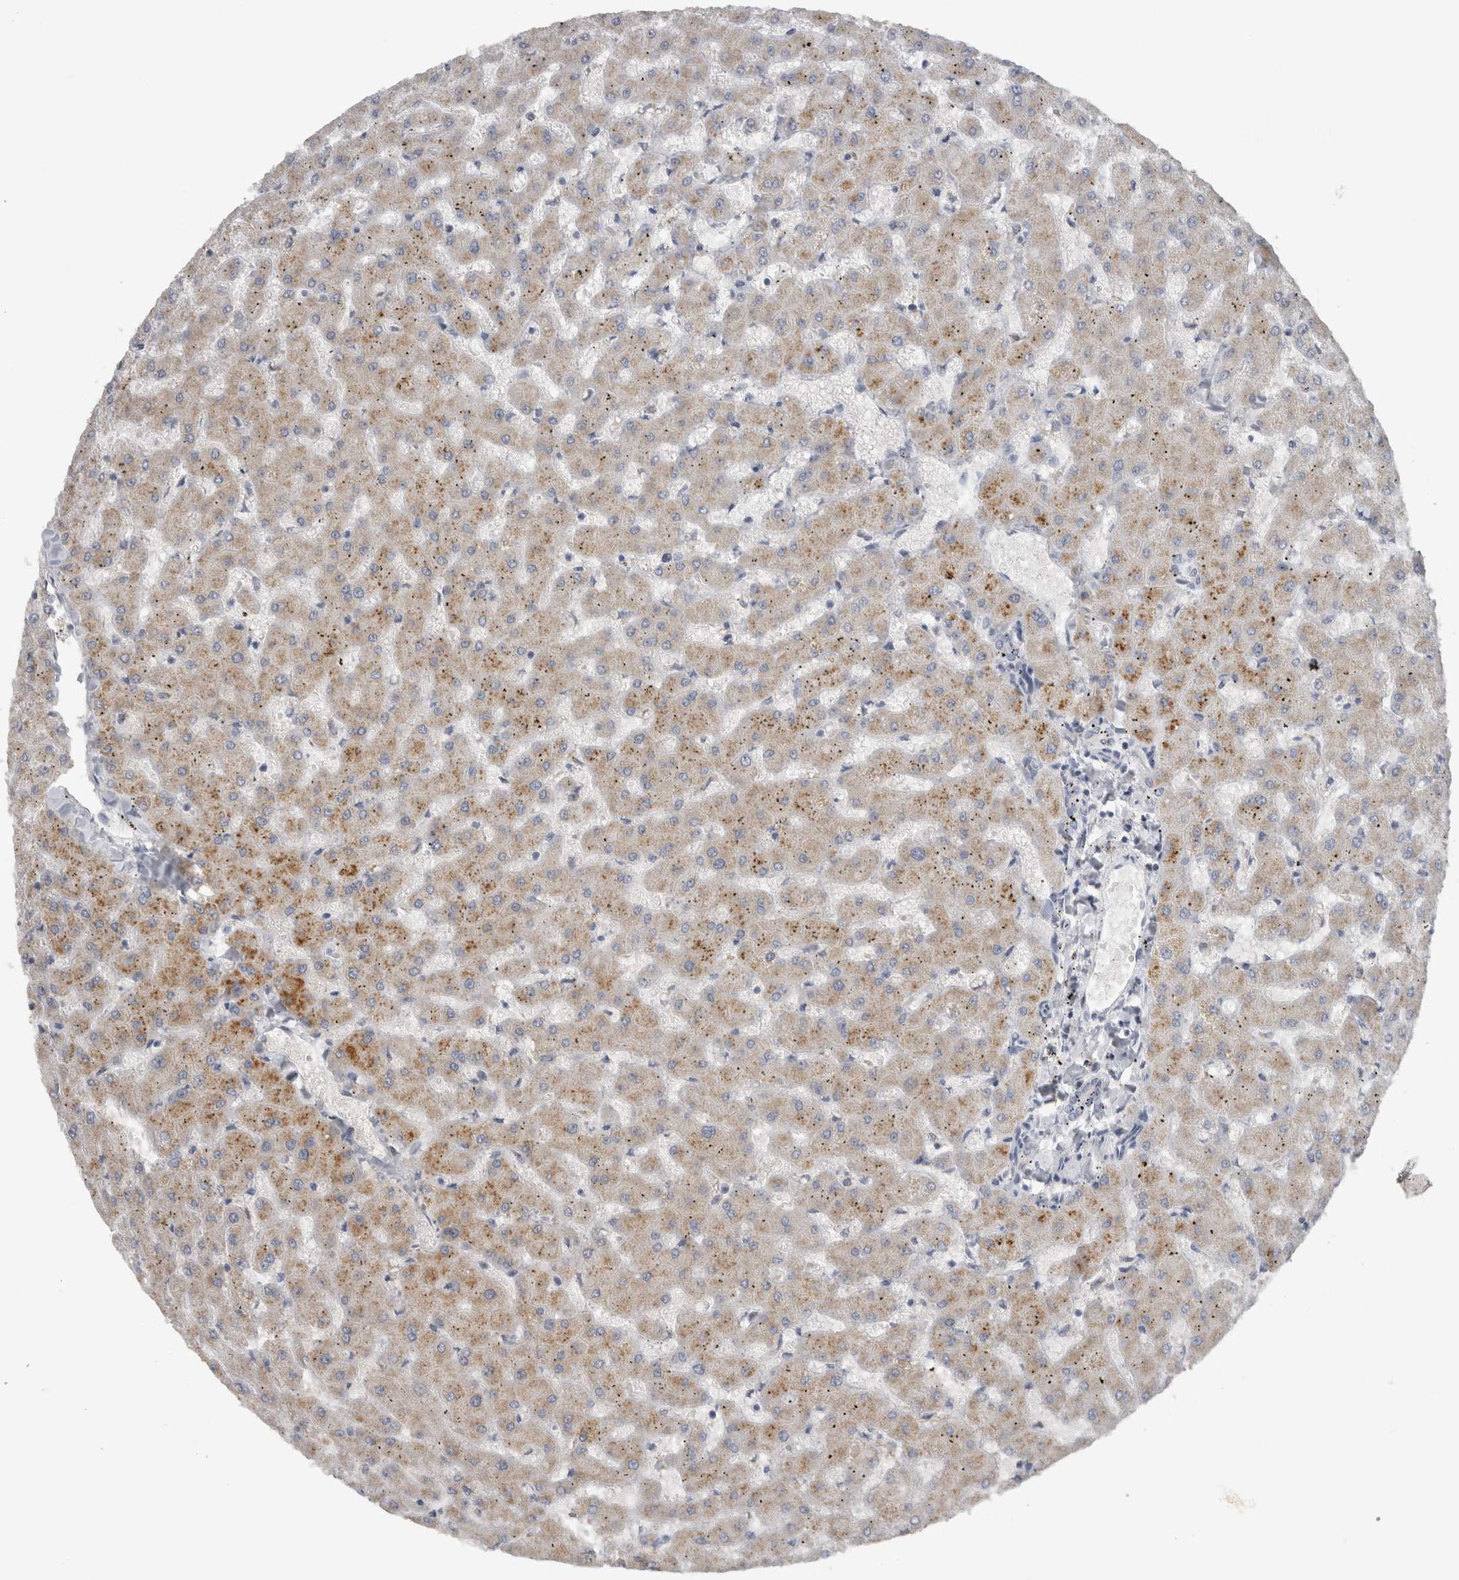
{"staining": {"intensity": "negative", "quantity": "none", "location": "none"}, "tissue": "liver", "cell_type": "Cholangiocytes", "image_type": "normal", "snomed": [{"axis": "morphology", "description": "Normal tissue, NOS"}, {"axis": "topography", "description": "Liver"}], "caption": "Photomicrograph shows no significant protein expression in cholangiocytes of benign liver.", "gene": "DHRS4", "patient": {"sex": "female", "age": 63}}